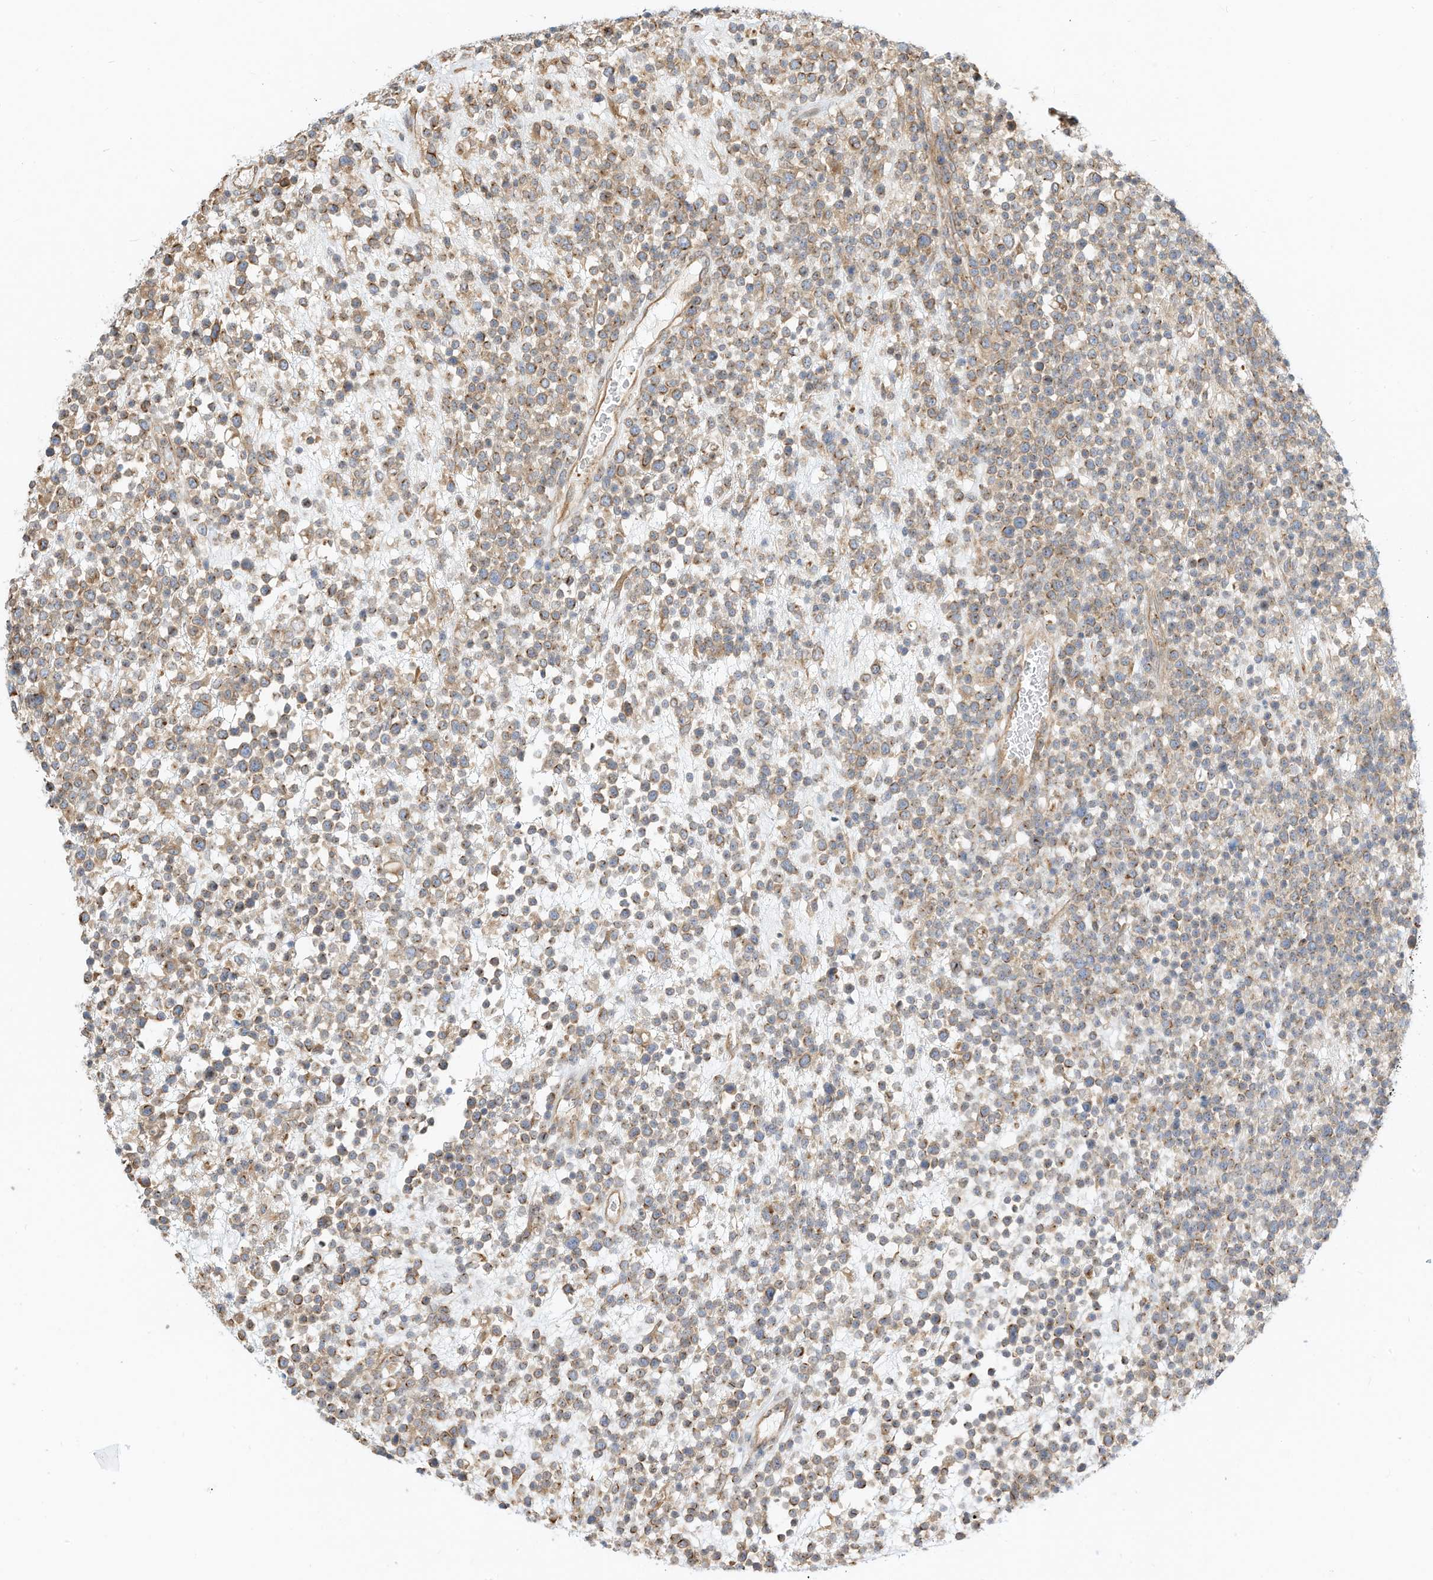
{"staining": {"intensity": "moderate", "quantity": "<25%", "location": "cytoplasmic/membranous"}, "tissue": "lymphoma", "cell_type": "Tumor cells", "image_type": "cancer", "snomed": [{"axis": "morphology", "description": "Malignant lymphoma, non-Hodgkin's type, High grade"}, {"axis": "topography", "description": "Colon"}], "caption": "Human high-grade malignant lymphoma, non-Hodgkin's type stained for a protein (brown) shows moderate cytoplasmic/membranous positive positivity in about <25% of tumor cells.", "gene": "OFD1", "patient": {"sex": "female", "age": 53}}